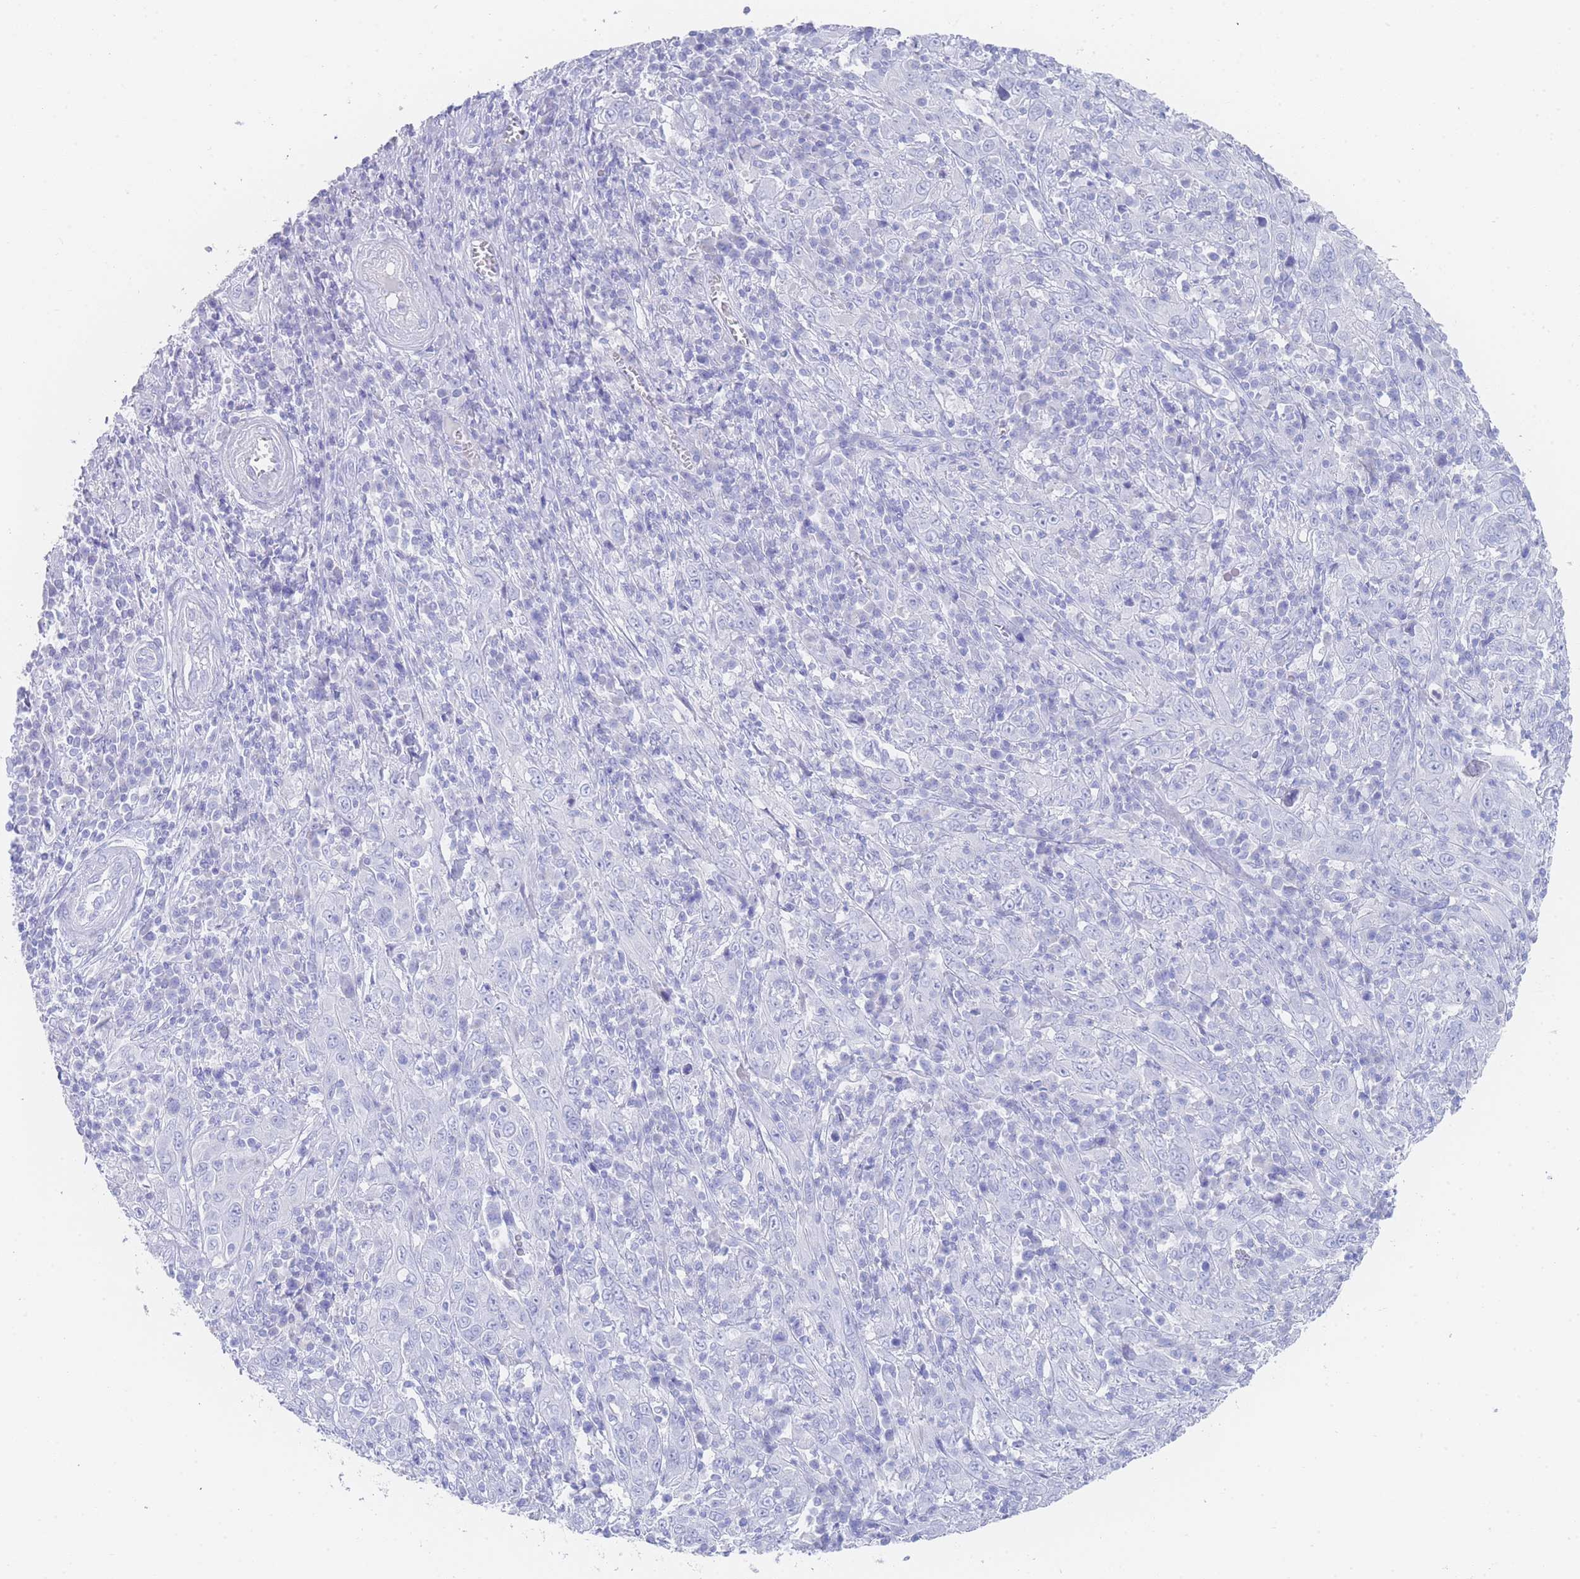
{"staining": {"intensity": "negative", "quantity": "none", "location": "none"}, "tissue": "cervical cancer", "cell_type": "Tumor cells", "image_type": "cancer", "snomed": [{"axis": "morphology", "description": "Squamous cell carcinoma, NOS"}, {"axis": "topography", "description": "Cervix"}], "caption": "High magnification brightfield microscopy of cervical cancer stained with DAB (3,3'-diaminobenzidine) (brown) and counterstained with hematoxylin (blue): tumor cells show no significant positivity.", "gene": "LRRC37A", "patient": {"sex": "female", "age": 46}}